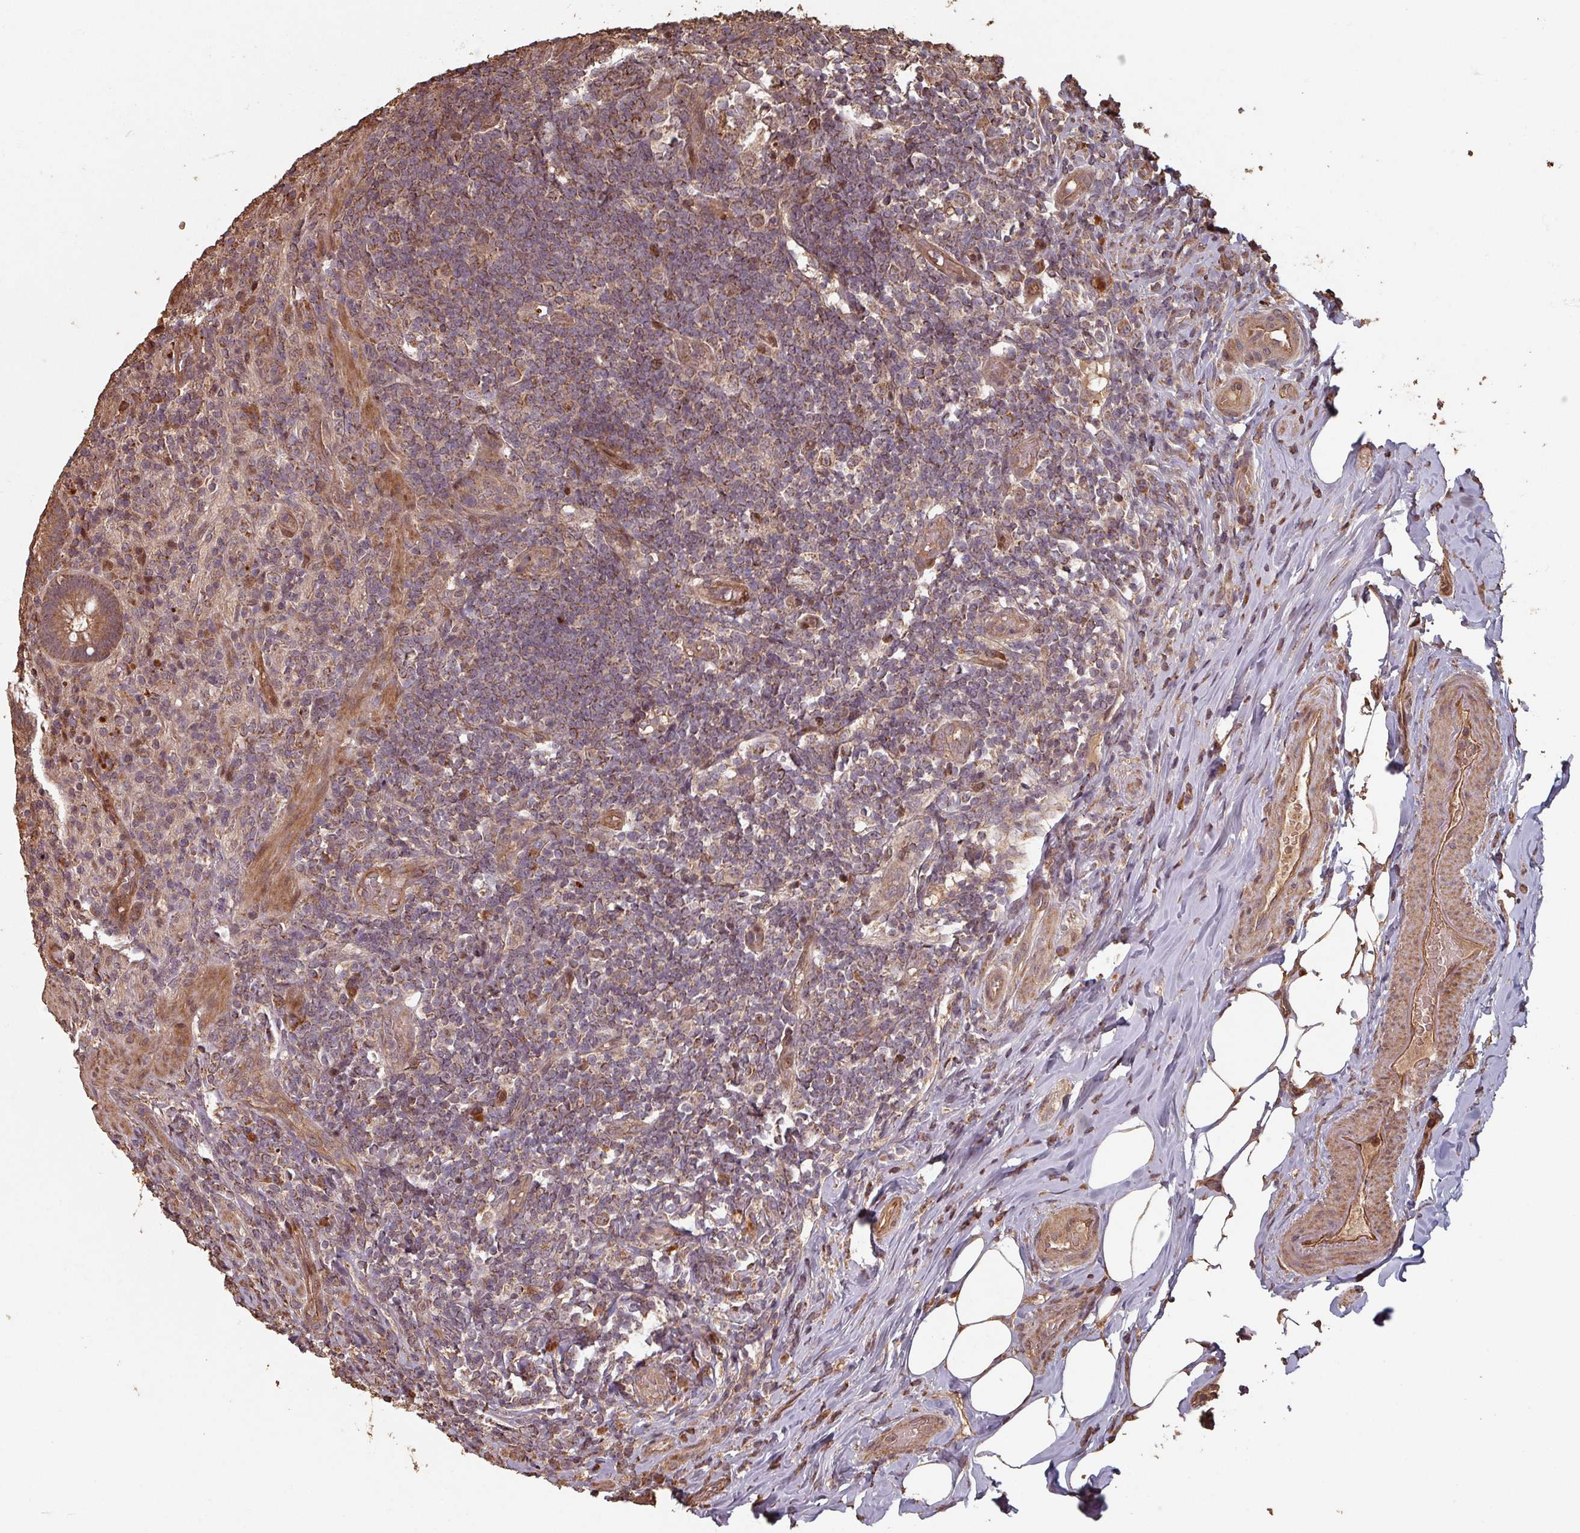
{"staining": {"intensity": "moderate", "quantity": ">75%", "location": "cytoplasmic/membranous,nuclear"}, "tissue": "appendix", "cell_type": "Glandular cells", "image_type": "normal", "snomed": [{"axis": "morphology", "description": "Normal tissue, NOS"}, {"axis": "topography", "description": "Appendix"}], "caption": "Immunohistochemical staining of benign appendix demonstrates medium levels of moderate cytoplasmic/membranous,nuclear staining in about >75% of glandular cells.", "gene": "EID1", "patient": {"sex": "female", "age": 43}}